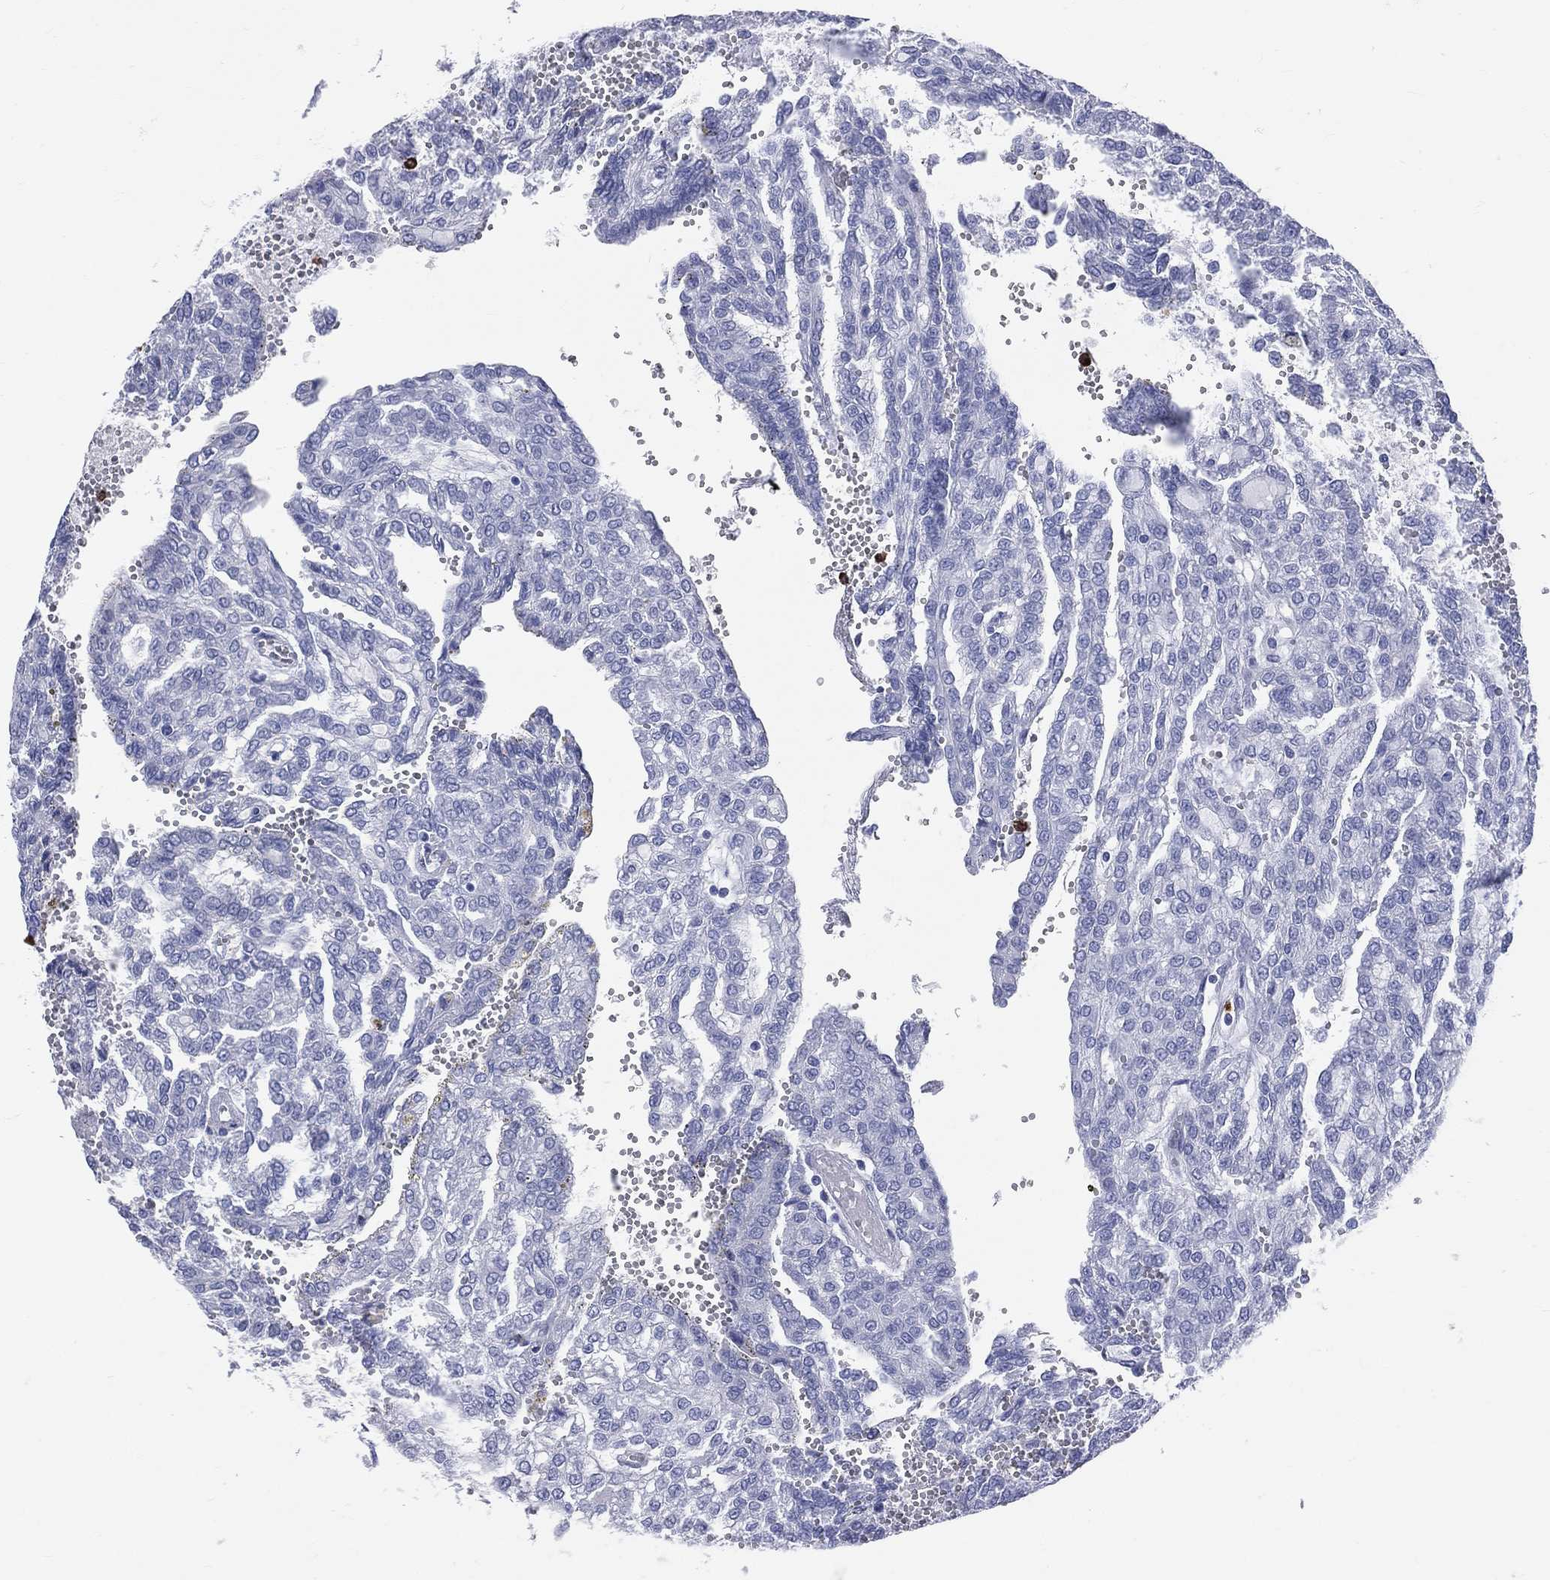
{"staining": {"intensity": "negative", "quantity": "none", "location": "none"}, "tissue": "renal cancer", "cell_type": "Tumor cells", "image_type": "cancer", "snomed": [{"axis": "morphology", "description": "Adenocarcinoma, NOS"}, {"axis": "topography", "description": "Kidney"}], "caption": "Immunohistochemistry histopathology image of neoplastic tissue: human renal adenocarcinoma stained with DAB reveals no significant protein expression in tumor cells.", "gene": "PGLYRP1", "patient": {"sex": "male", "age": 63}}